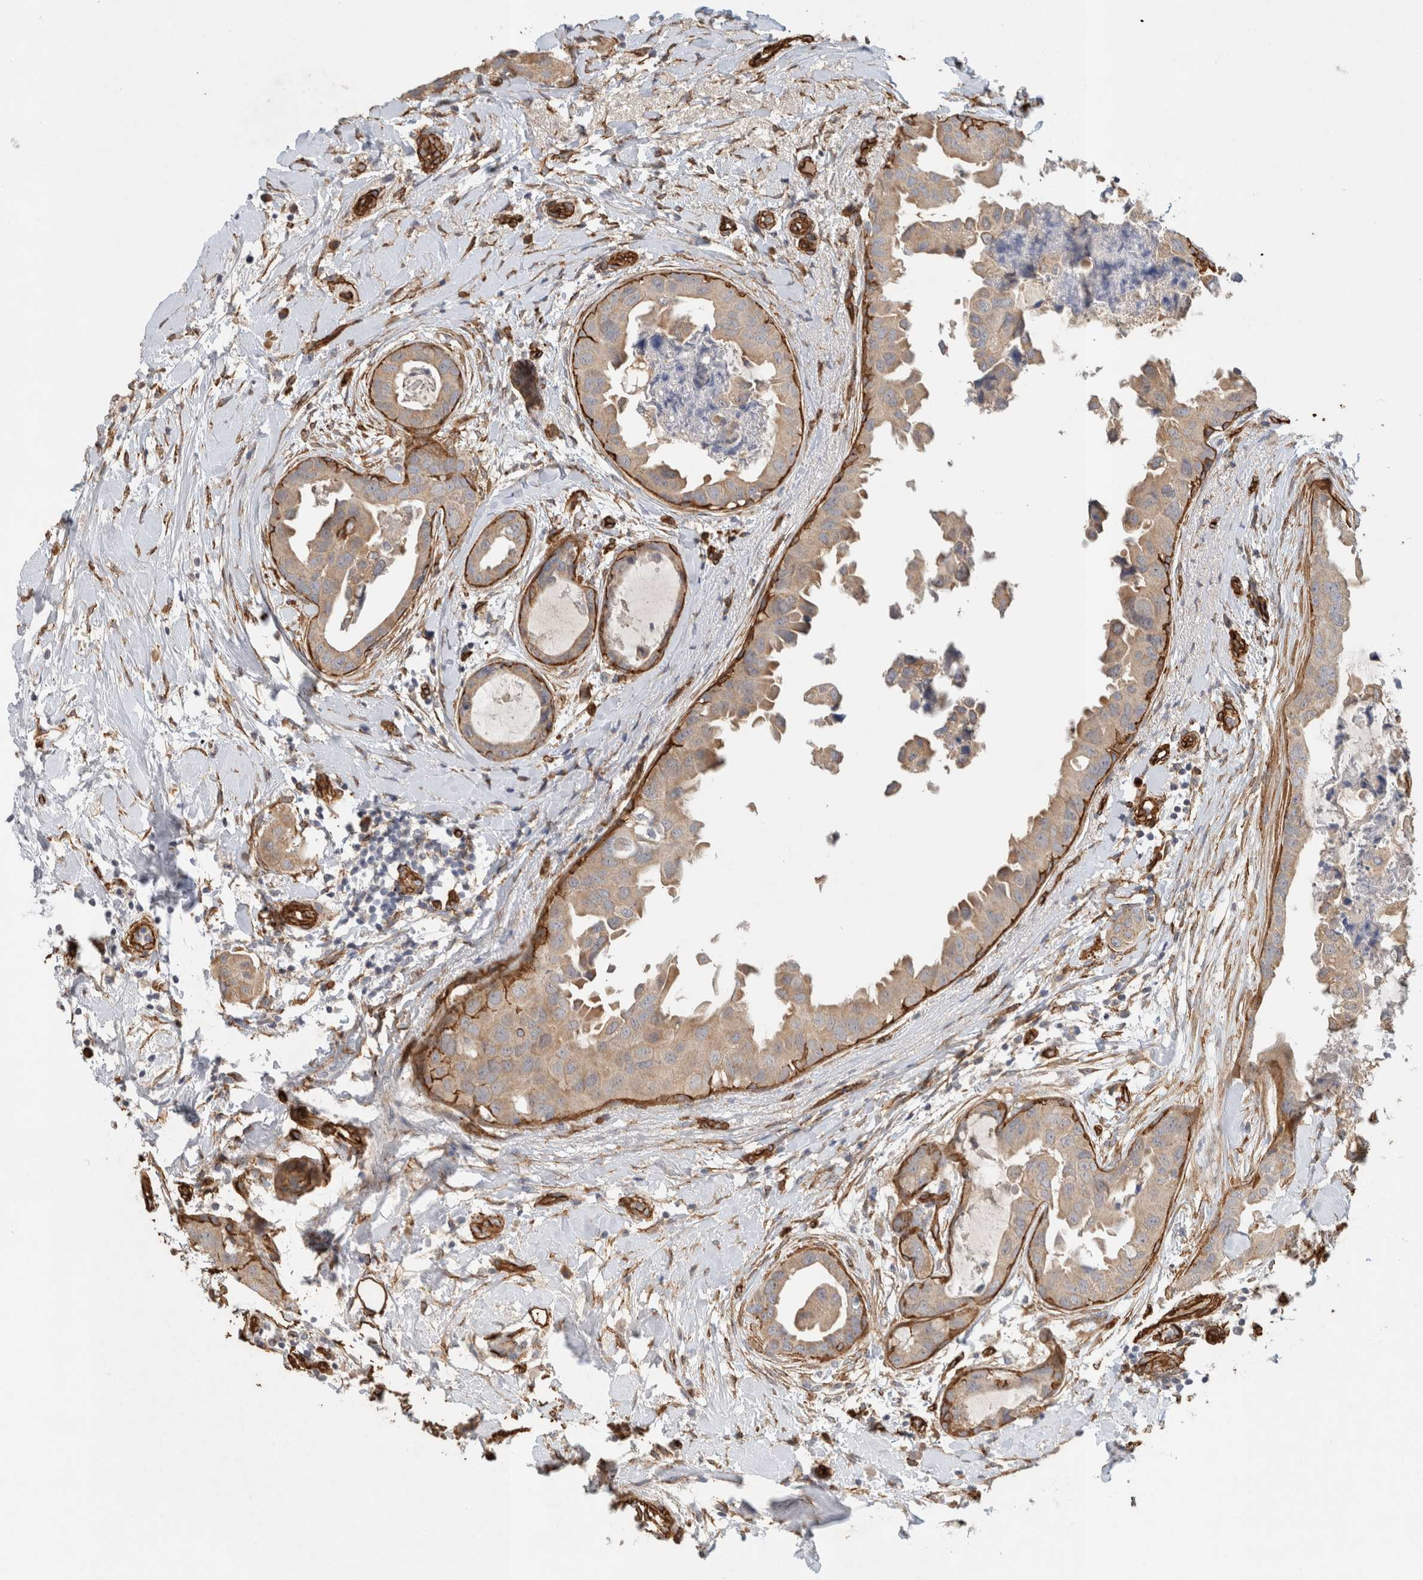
{"staining": {"intensity": "weak", "quantity": ">75%", "location": "cytoplasmic/membranous"}, "tissue": "breast cancer", "cell_type": "Tumor cells", "image_type": "cancer", "snomed": [{"axis": "morphology", "description": "Duct carcinoma"}, {"axis": "topography", "description": "Breast"}], "caption": "This is a photomicrograph of immunohistochemistry (IHC) staining of breast infiltrating ductal carcinoma, which shows weak positivity in the cytoplasmic/membranous of tumor cells.", "gene": "JMJD4", "patient": {"sex": "female", "age": 40}}